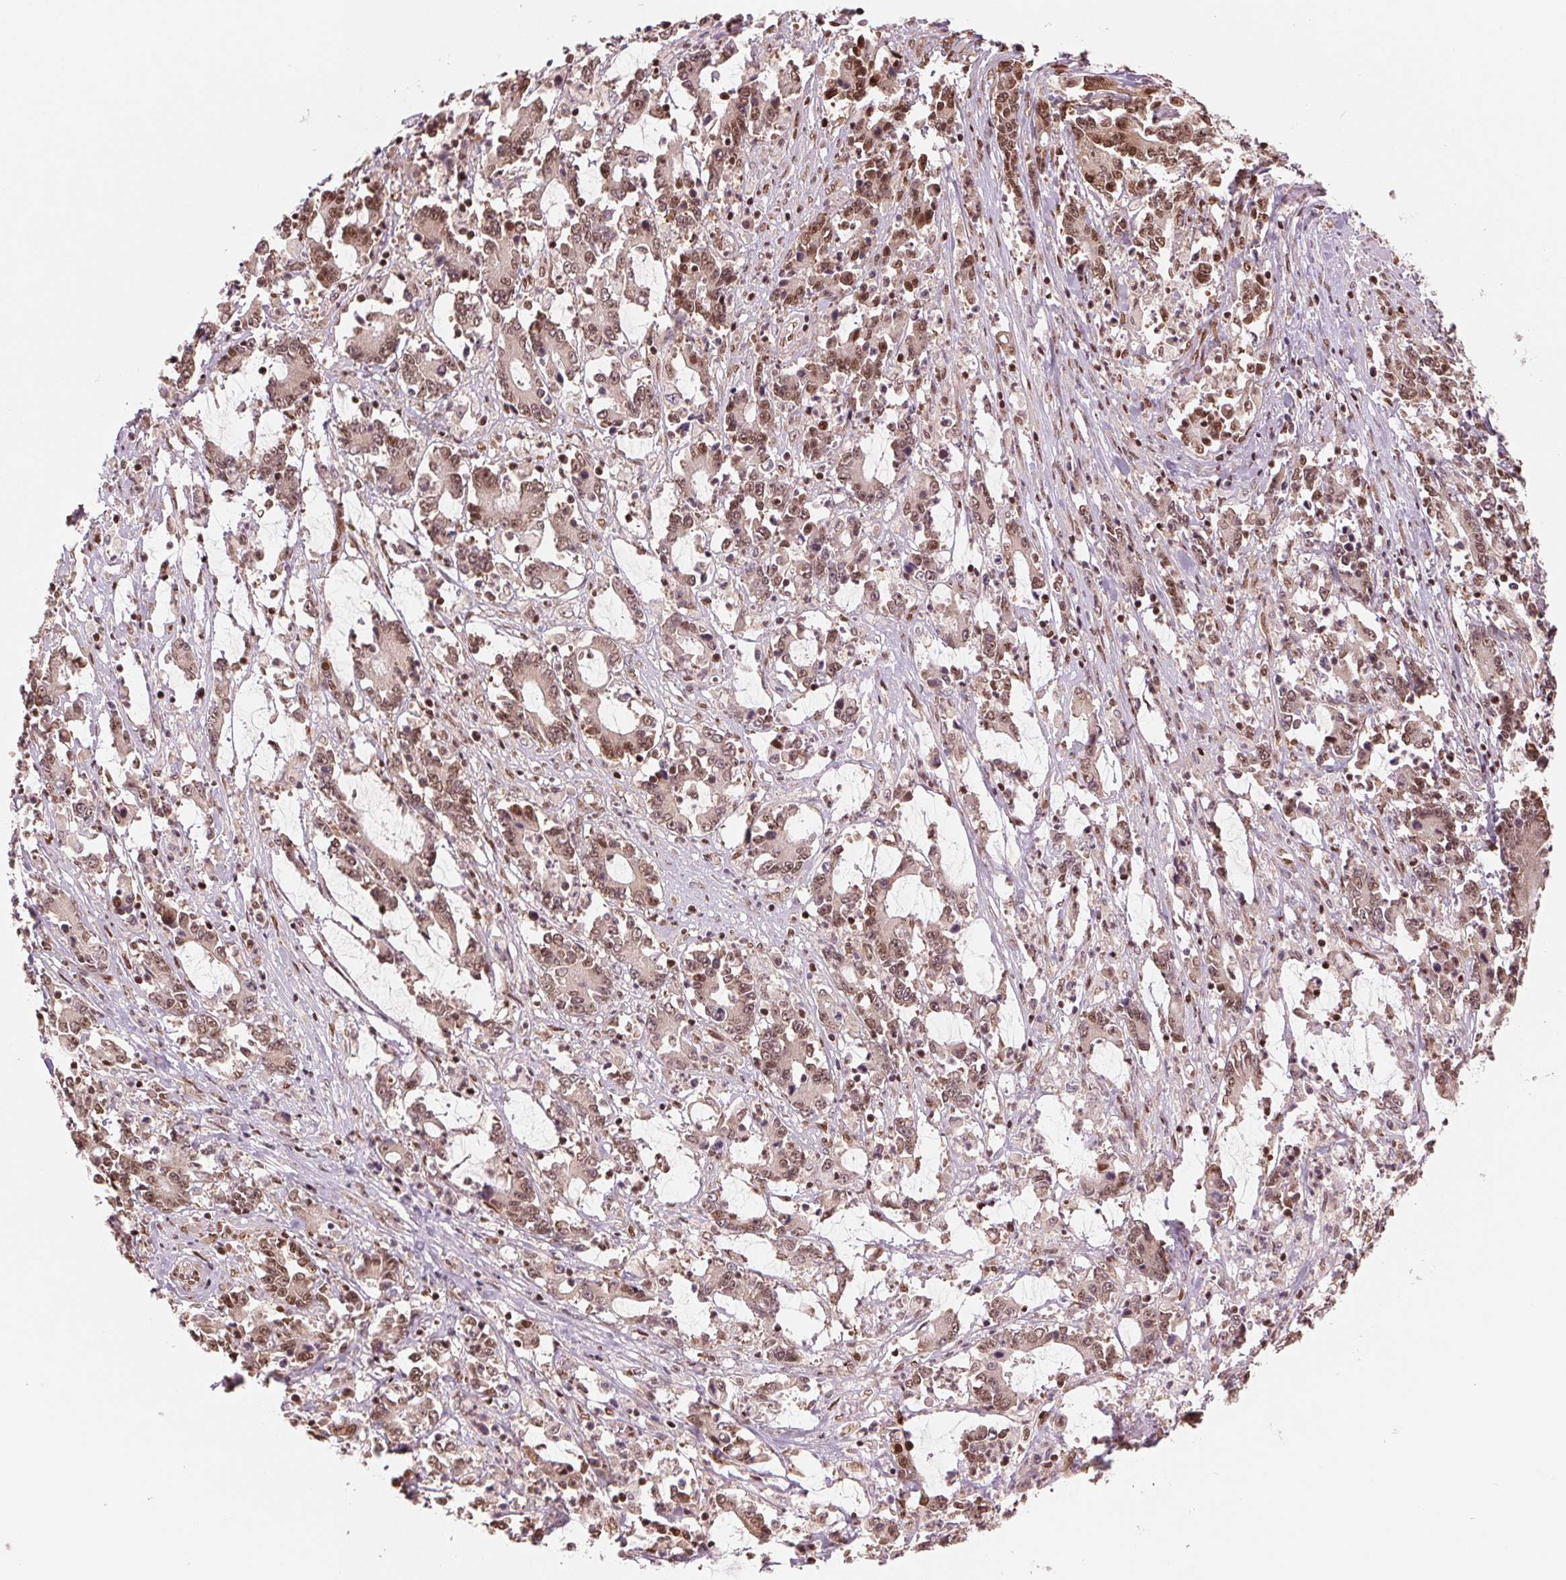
{"staining": {"intensity": "moderate", "quantity": ">75%", "location": "nuclear"}, "tissue": "stomach cancer", "cell_type": "Tumor cells", "image_type": "cancer", "snomed": [{"axis": "morphology", "description": "Adenocarcinoma, NOS"}, {"axis": "topography", "description": "Stomach, upper"}], "caption": "Moderate nuclear expression for a protein is identified in approximately >75% of tumor cells of stomach cancer using IHC.", "gene": "TTLL9", "patient": {"sex": "male", "age": 68}}